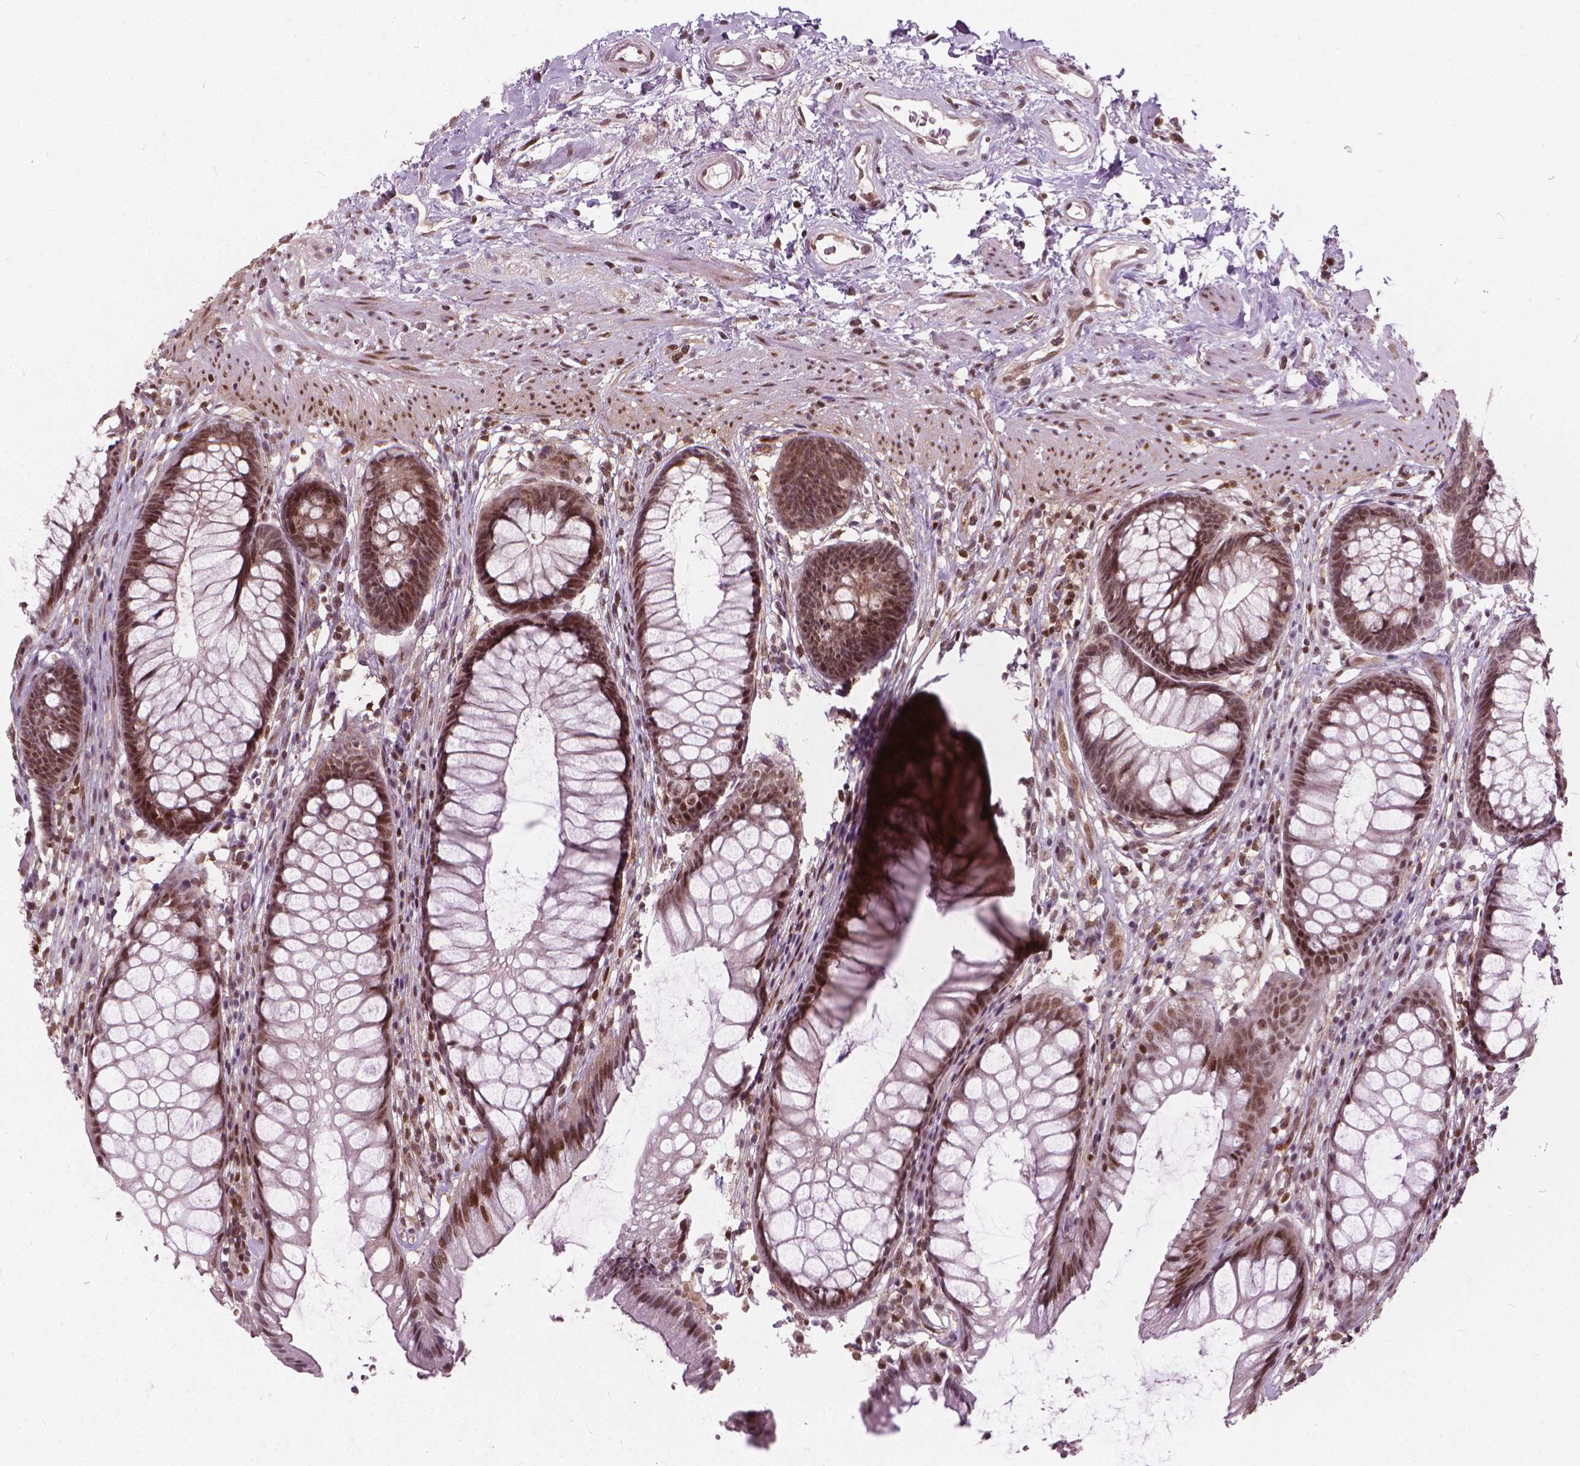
{"staining": {"intensity": "moderate", "quantity": ">75%", "location": "cytoplasmic/membranous,nuclear"}, "tissue": "rectum", "cell_type": "Glandular cells", "image_type": "normal", "snomed": [{"axis": "morphology", "description": "Normal tissue, NOS"}, {"axis": "topography", "description": "Smooth muscle"}, {"axis": "topography", "description": "Rectum"}], "caption": "Immunohistochemical staining of normal rectum demonstrates moderate cytoplasmic/membranous,nuclear protein positivity in about >75% of glandular cells. The protein is stained brown, and the nuclei are stained in blue (DAB IHC with brightfield microscopy, high magnification).", "gene": "STAT5B", "patient": {"sex": "male", "age": 53}}